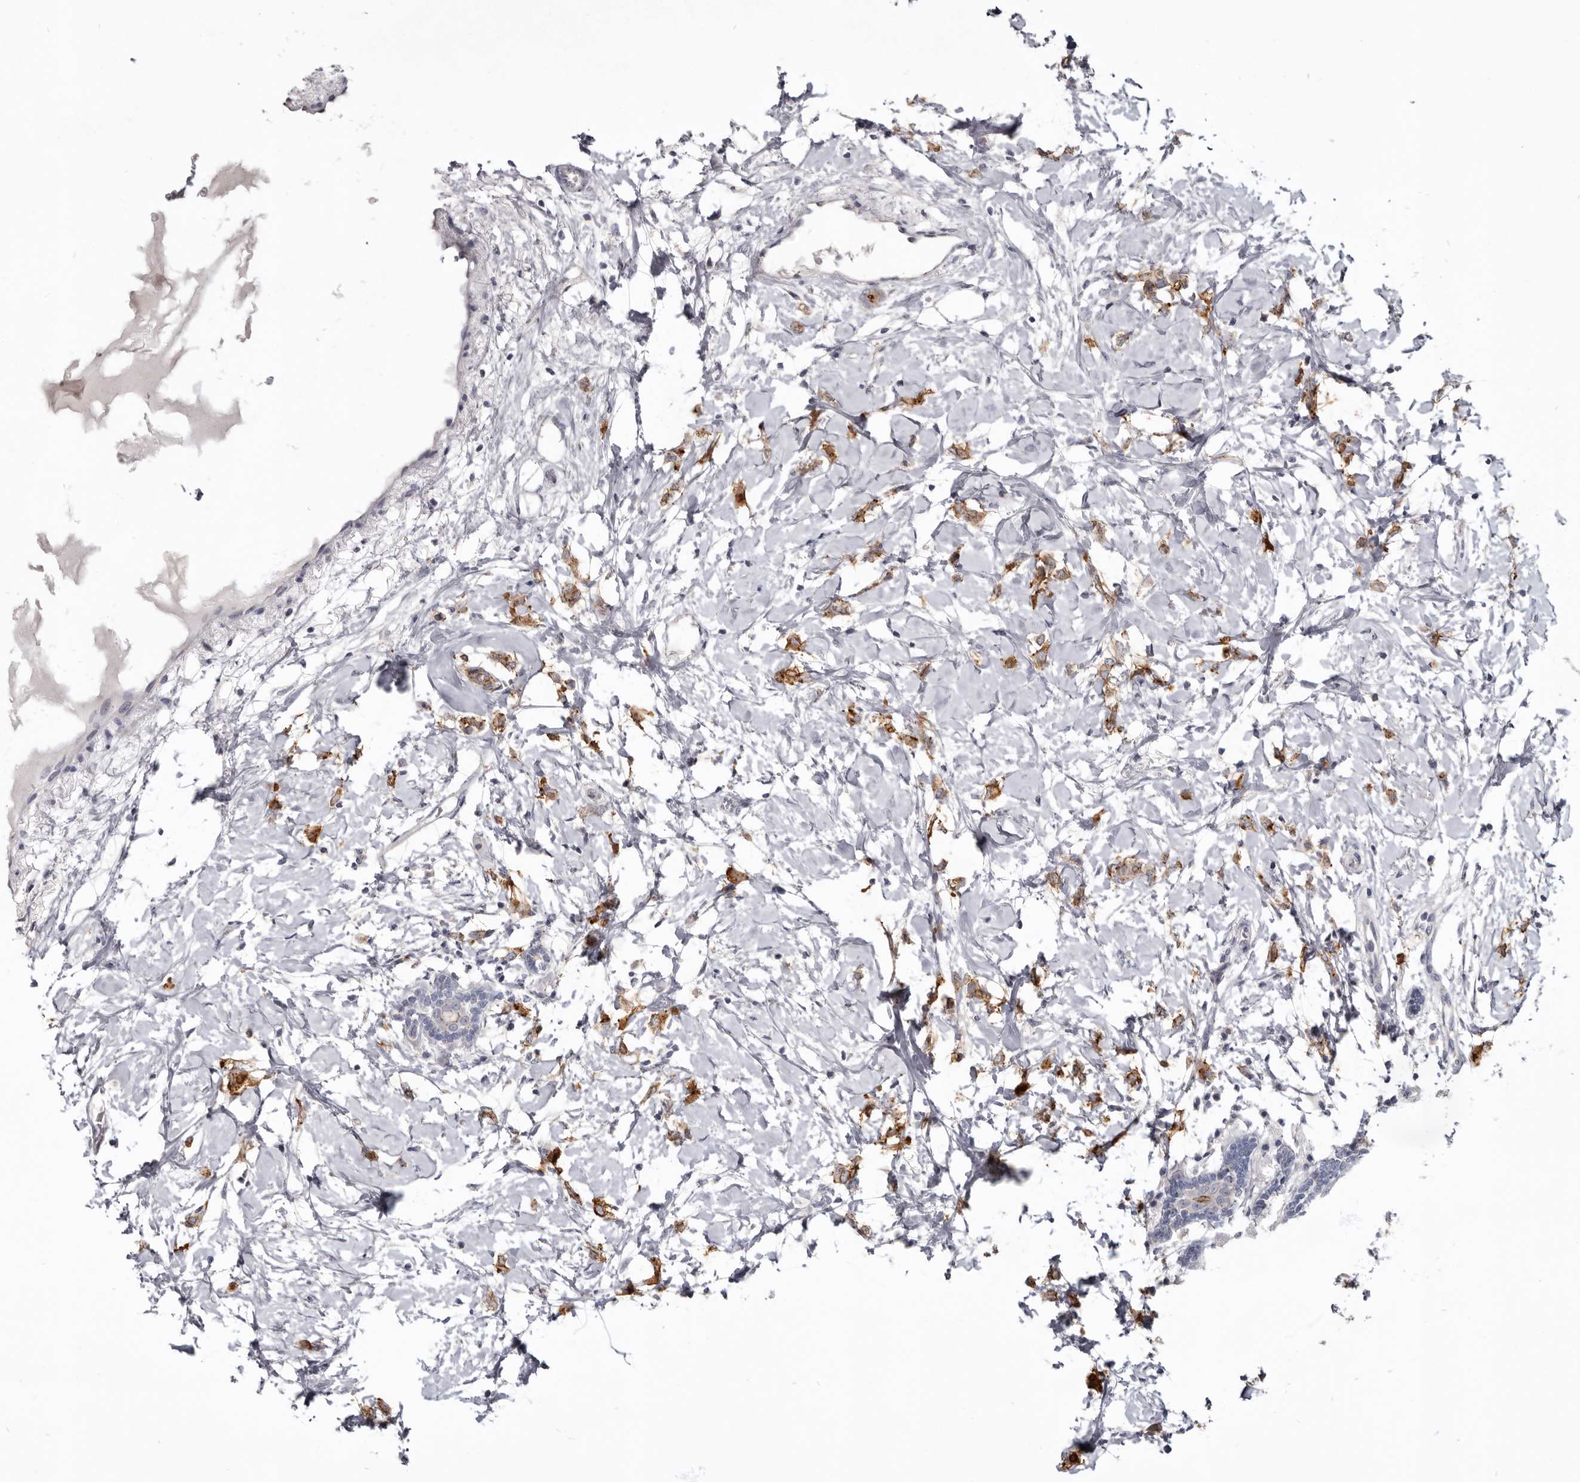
{"staining": {"intensity": "moderate", "quantity": ">75%", "location": "cytoplasmic/membranous"}, "tissue": "breast cancer", "cell_type": "Tumor cells", "image_type": "cancer", "snomed": [{"axis": "morphology", "description": "Normal tissue, NOS"}, {"axis": "morphology", "description": "Lobular carcinoma"}, {"axis": "topography", "description": "Breast"}], "caption": "Breast lobular carcinoma tissue exhibits moderate cytoplasmic/membranous expression in approximately >75% of tumor cells Immunohistochemistry (ihc) stains the protein of interest in brown and the nuclei are stained blue.", "gene": "CGN", "patient": {"sex": "female", "age": 47}}